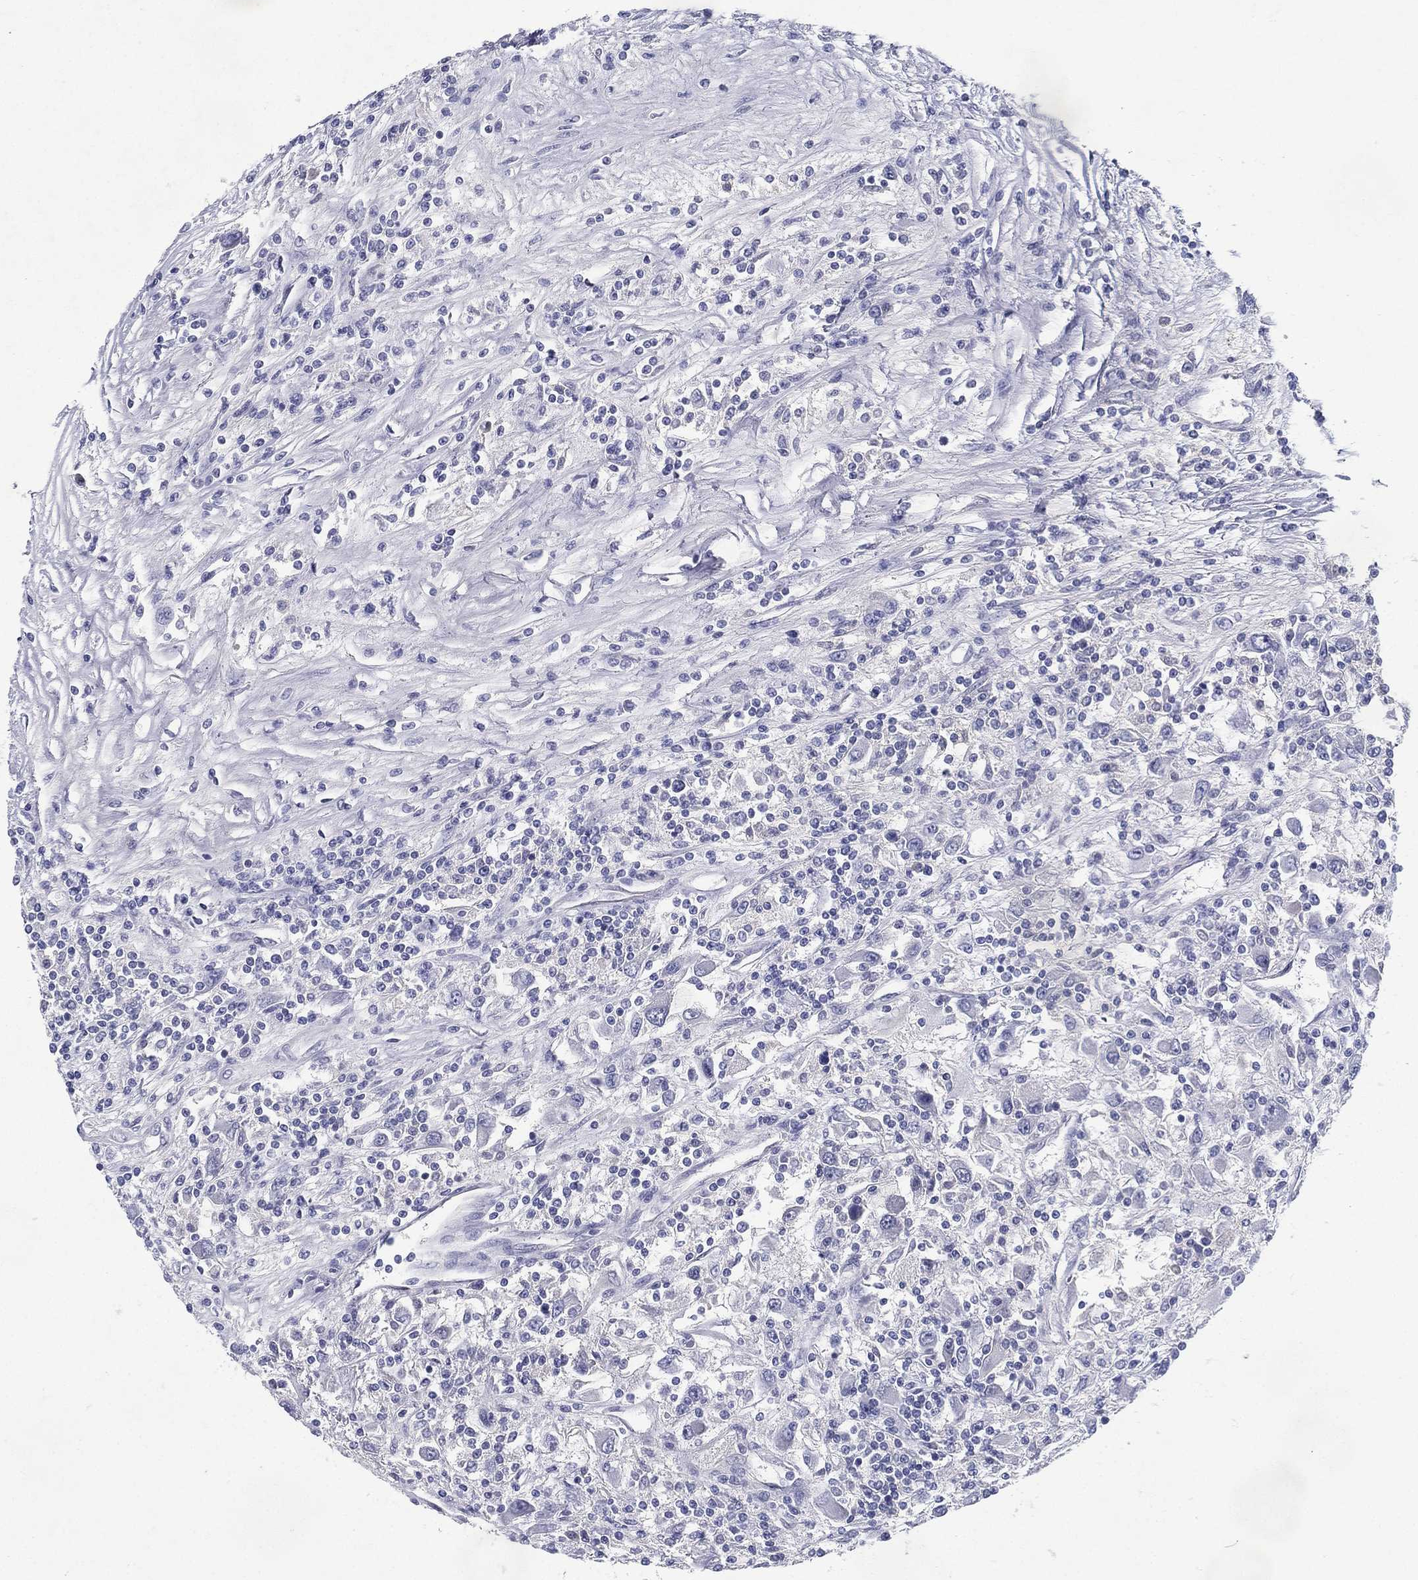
{"staining": {"intensity": "negative", "quantity": "none", "location": "none"}, "tissue": "renal cancer", "cell_type": "Tumor cells", "image_type": "cancer", "snomed": [{"axis": "morphology", "description": "Adenocarcinoma, NOS"}, {"axis": "topography", "description": "Kidney"}], "caption": "High magnification brightfield microscopy of adenocarcinoma (renal) stained with DAB (brown) and counterstained with hematoxylin (blue): tumor cells show no significant expression. Brightfield microscopy of immunohistochemistry stained with DAB (3,3'-diaminobenzidine) (brown) and hematoxylin (blue), captured at high magnification.", "gene": "RGS13", "patient": {"sex": "female", "age": 67}}